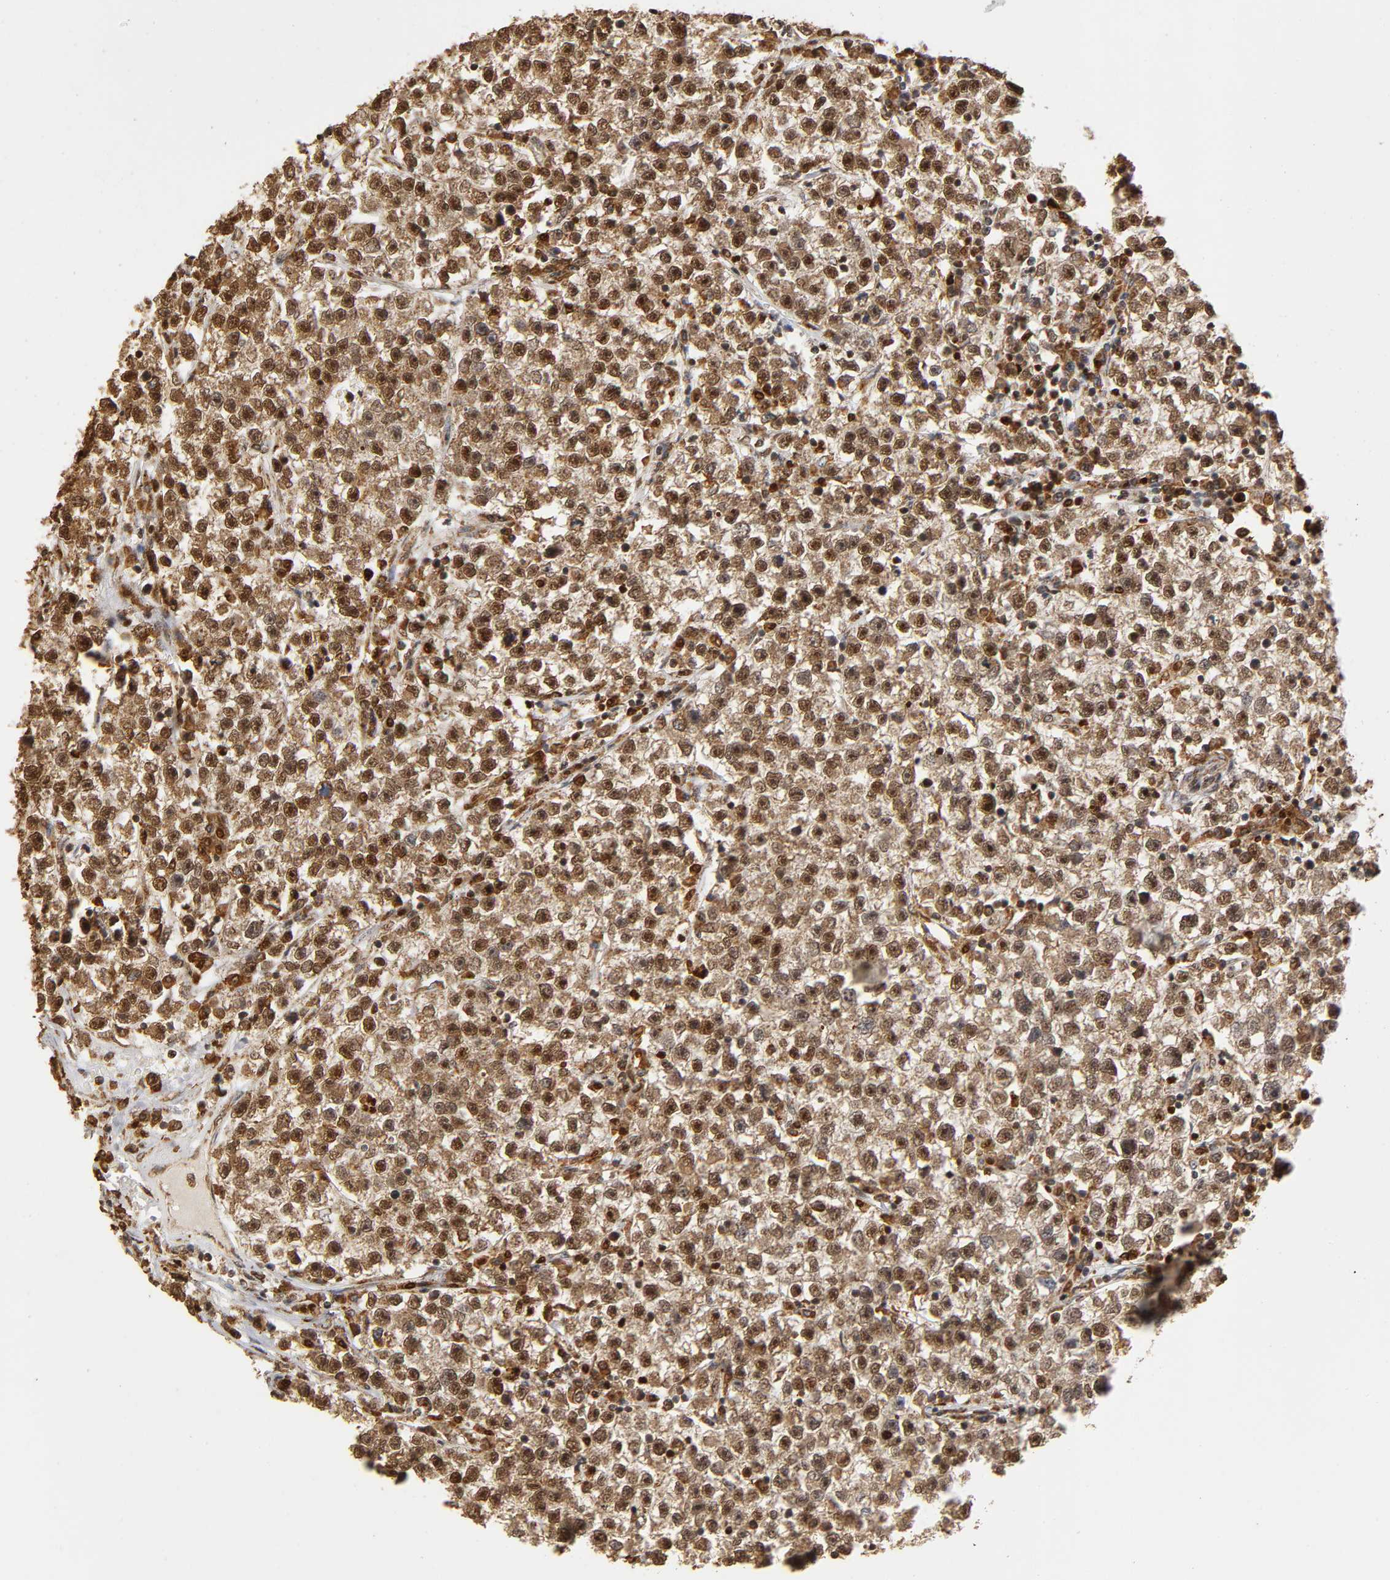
{"staining": {"intensity": "strong", "quantity": ">75%", "location": "cytoplasmic/membranous,nuclear"}, "tissue": "testis cancer", "cell_type": "Tumor cells", "image_type": "cancer", "snomed": [{"axis": "morphology", "description": "Seminoma, NOS"}, {"axis": "topography", "description": "Testis"}], "caption": "This histopathology image demonstrates testis seminoma stained with IHC to label a protein in brown. The cytoplasmic/membranous and nuclear of tumor cells show strong positivity for the protein. Nuclei are counter-stained blue.", "gene": "RNF122", "patient": {"sex": "male", "age": 22}}